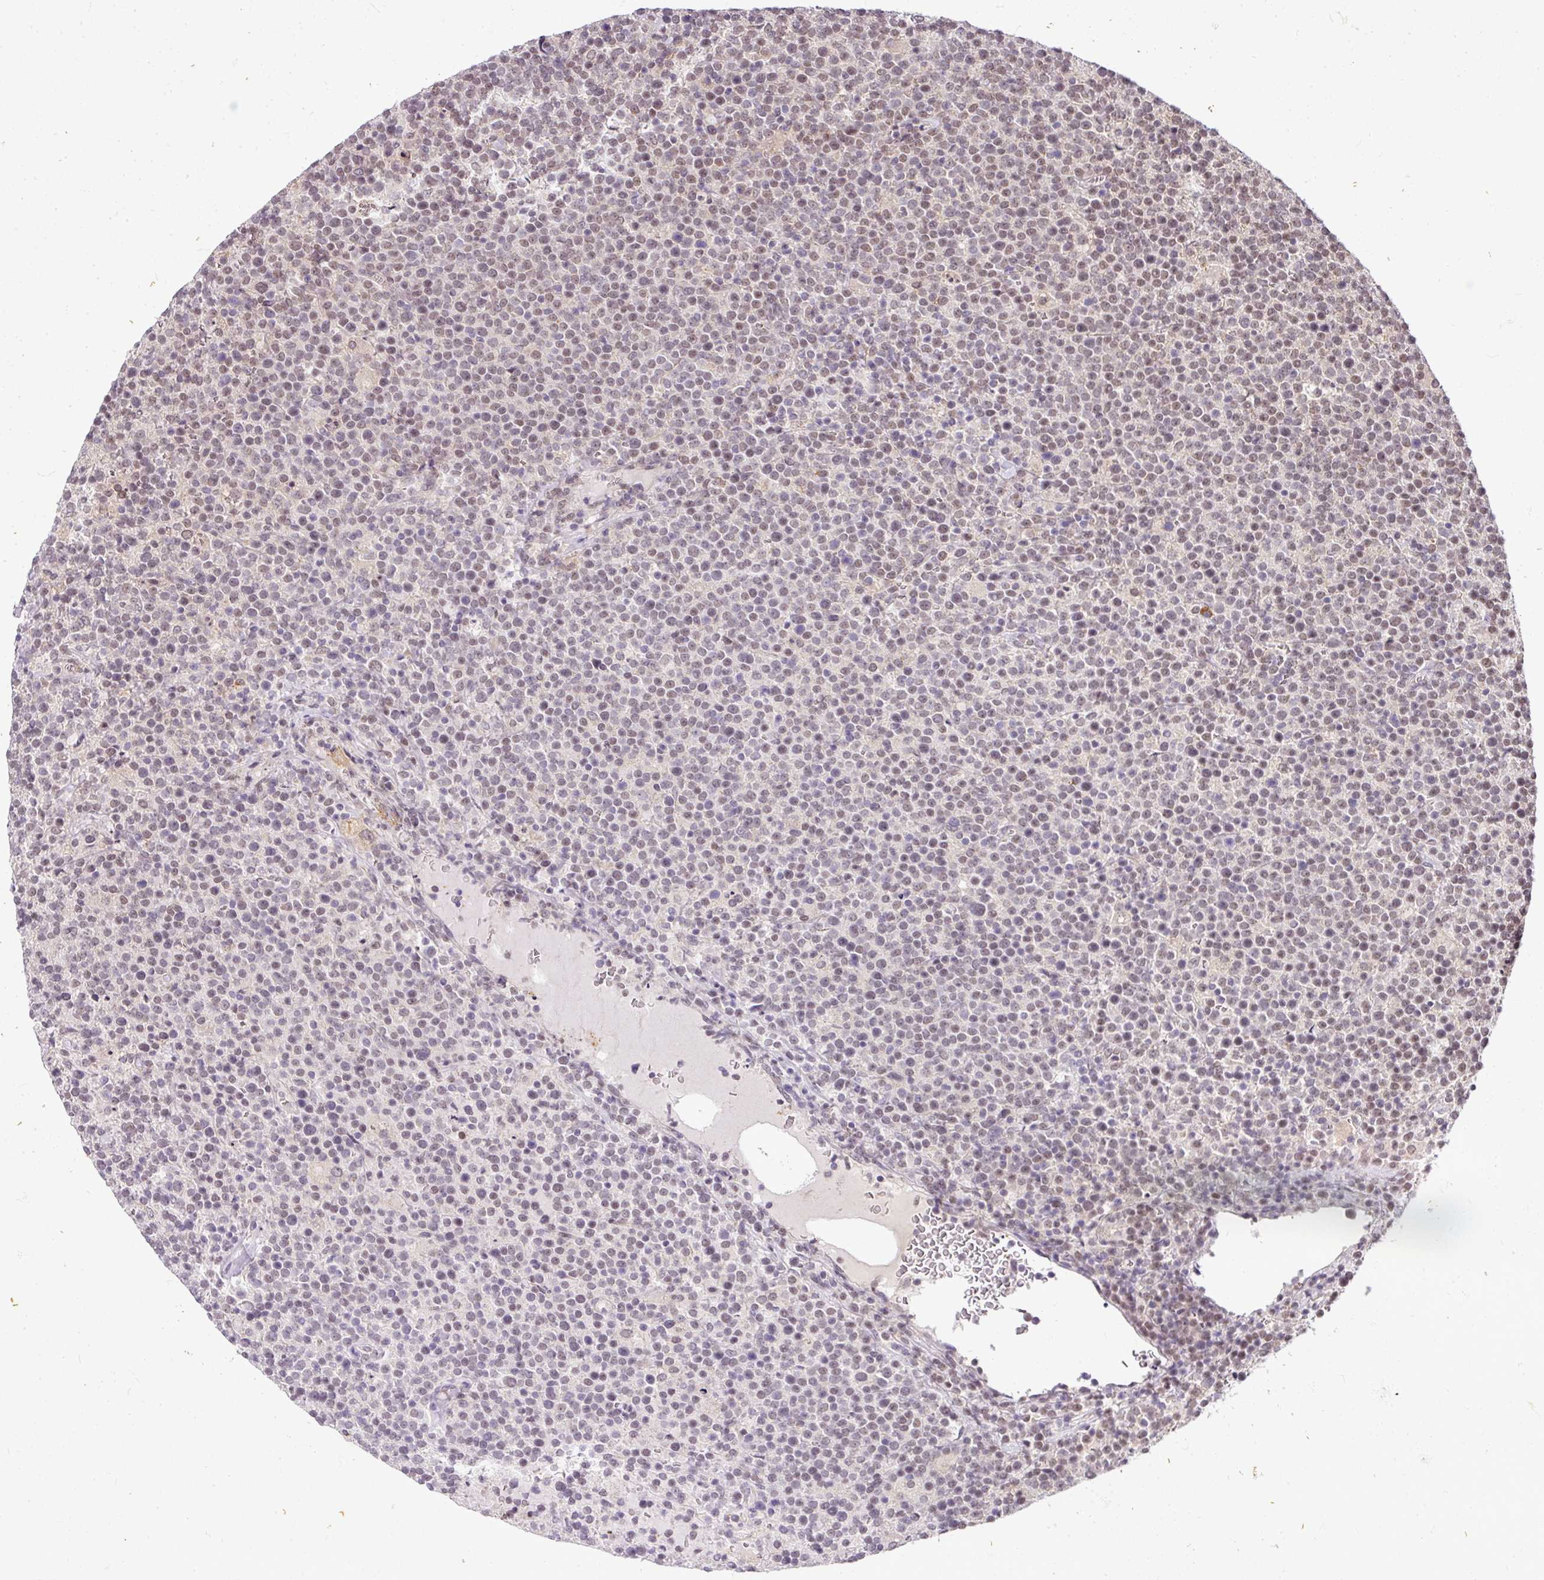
{"staining": {"intensity": "weak", "quantity": "25%-75%", "location": "nuclear"}, "tissue": "lymphoma", "cell_type": "Tumor cells", "image_type": "cancer", "snomed": [{"axis": "morphology", "description": "Malignant lymphoma, non-Hodgkin's type, High grade"}, {"axis": "topography", "description": "Lymph node"}], "caption": "The histopathology image demonstrates a brown stain indicating the presence of a protein in the nuclear of tumor cells in lymphoma. (DAB (3,3'-diaminobenzidine) IHC, brown staining for protein, blue staining for nuclei).", "gene": "C1orf226", "patient": {"sex": "male", "age": 61}}